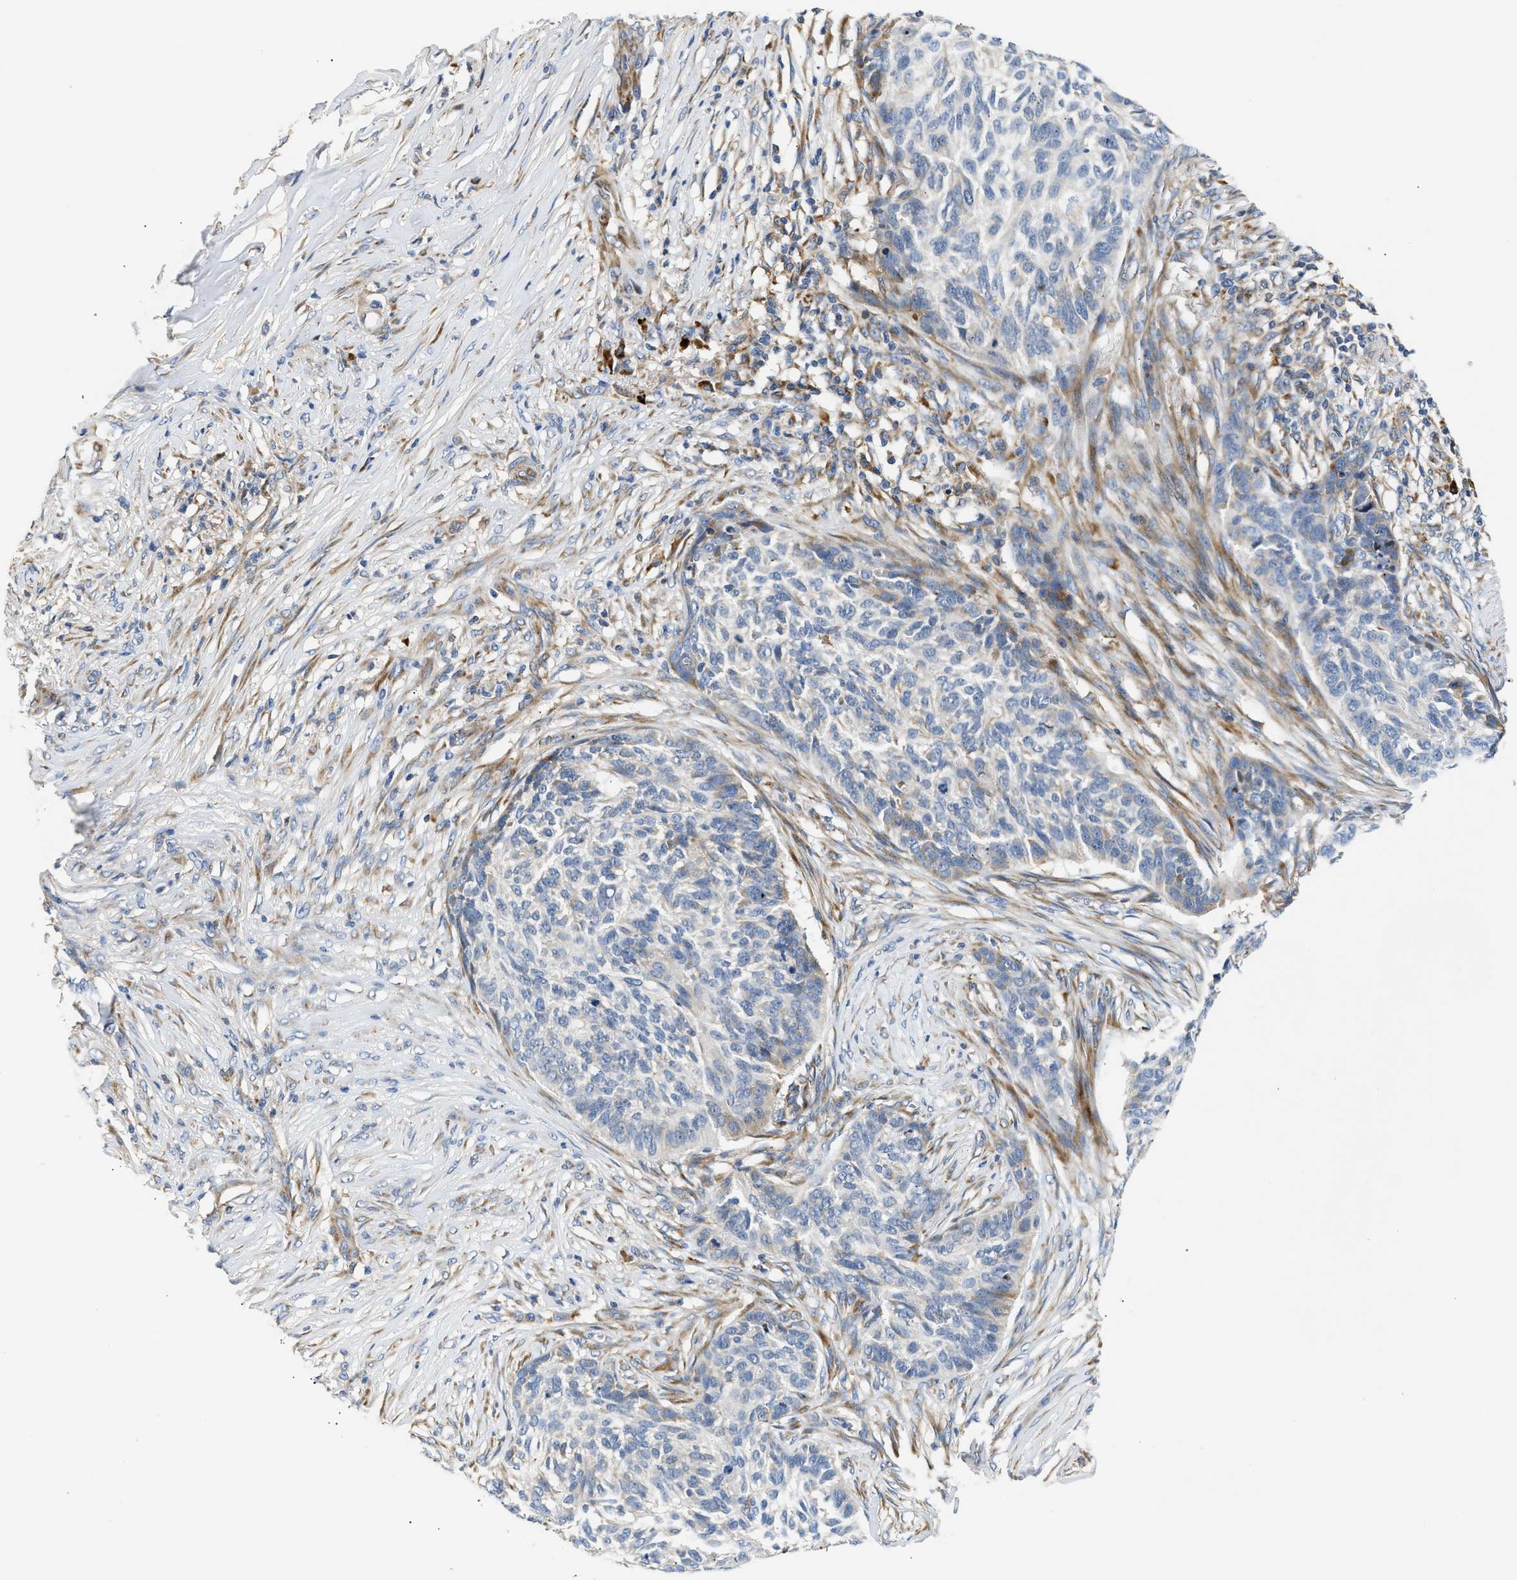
{"staining": {"intensity": "negative", "quantity": "none", "location": "none"}, "tissue": "skin cancer", "cell_type": "Tumor cells", "image_type": "cancer", "snomed": [{"axis": "morphology", "description": "Basal cell carcinoma"}, {"axis": "topography", "description": "Skin"}], "caption": "An IHC photomicrograph of skin basal cell carcinoma is shown. There is no staining in tumor cells of skin basal cell carcinoma. (DAB immunohistochemistry (IHC), high magnification).", "gene": "AMZ1", "patient": {"sex": "male", "age": 85}}